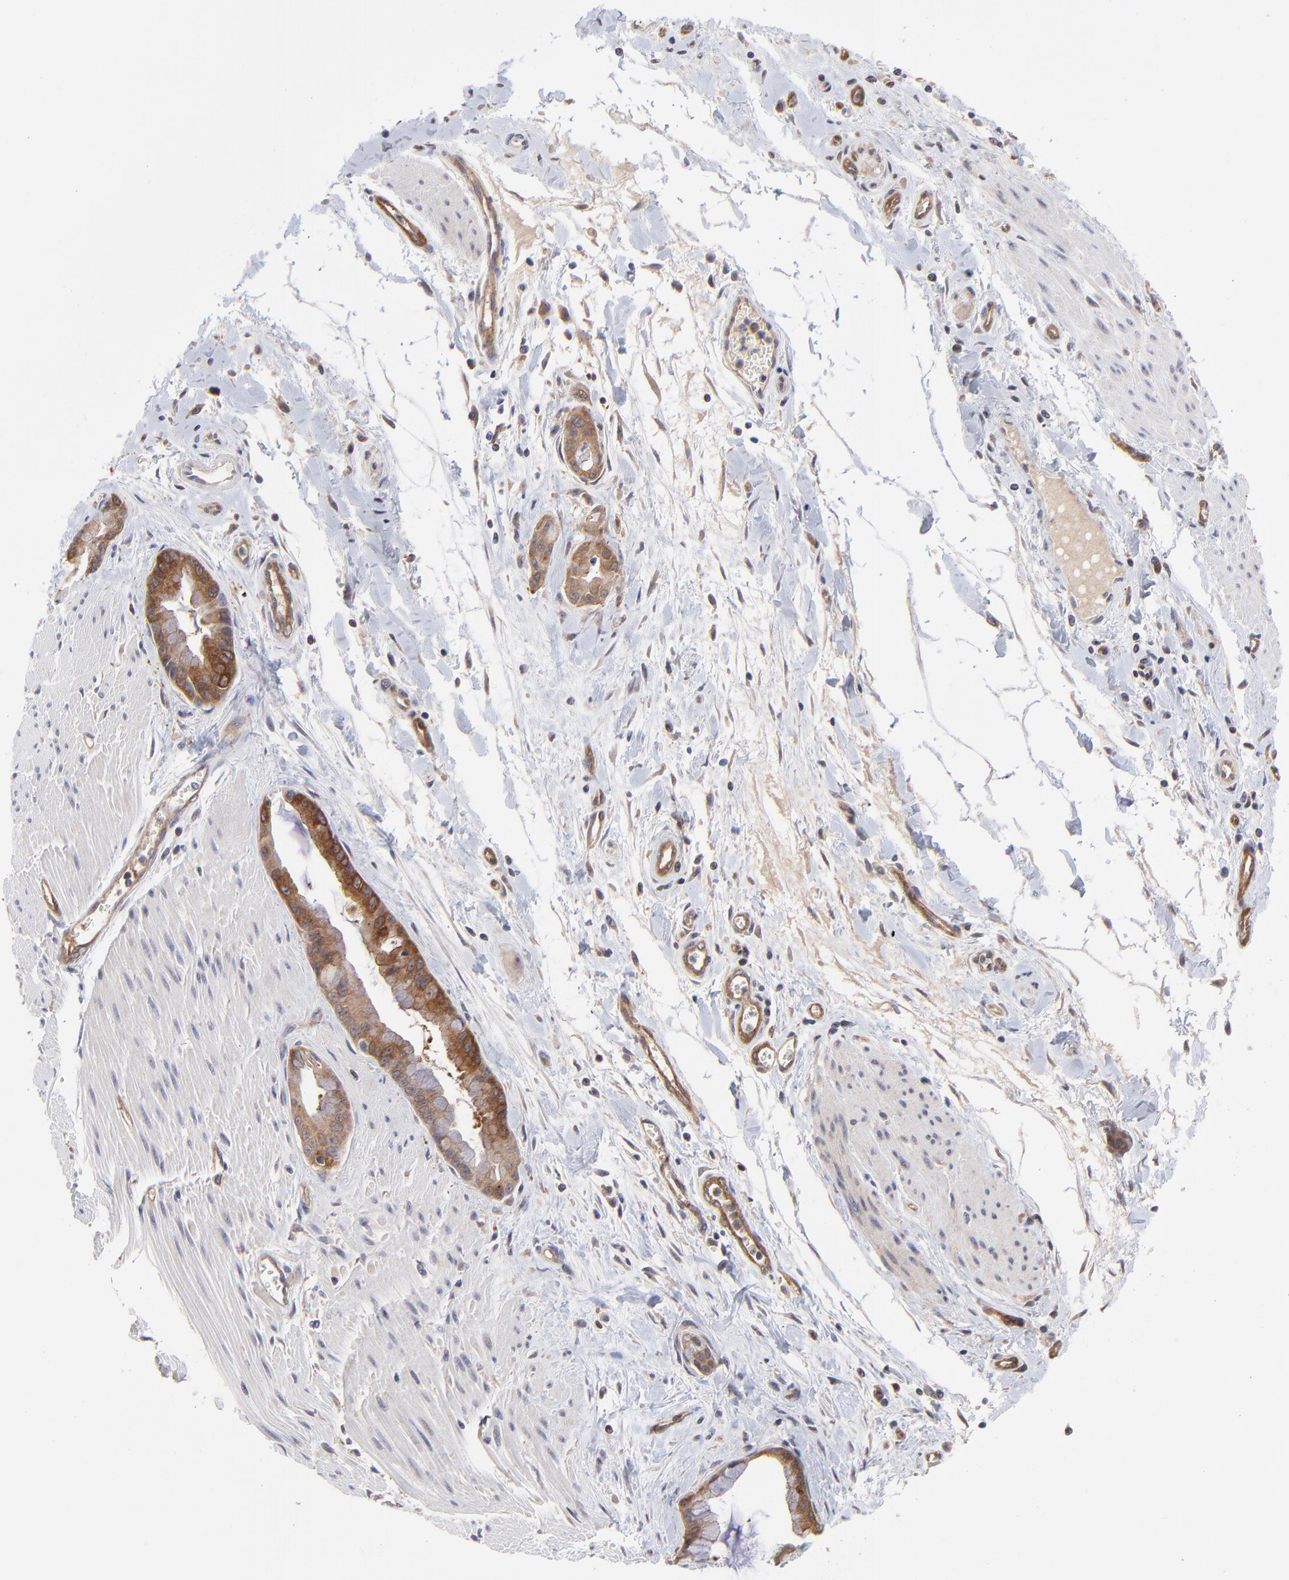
{"staining": {"intensity": "strong", "quantity": "25%-75%", "location": "cytoplasmic/membranous"}, "tissue": "pancreatic cancer", "cell_type": "Tumor cells", "image_type": "cancer", "snomed": [{"axis": "morphology", "description": "Adenocarcinoma, NOS"}, {"axis": "topography", "description": "Pancreas"}], "caption": "DAB (3,3'-diaminobenzidine) immunohistochemical staining of adenocarcinoma (pancreatic) displays strong cytoplasmic/membranous protein staining in approximately 25%-75% of tumor cells.", "gene": "GART", "patient": {"sex": "male", "age": 59}}